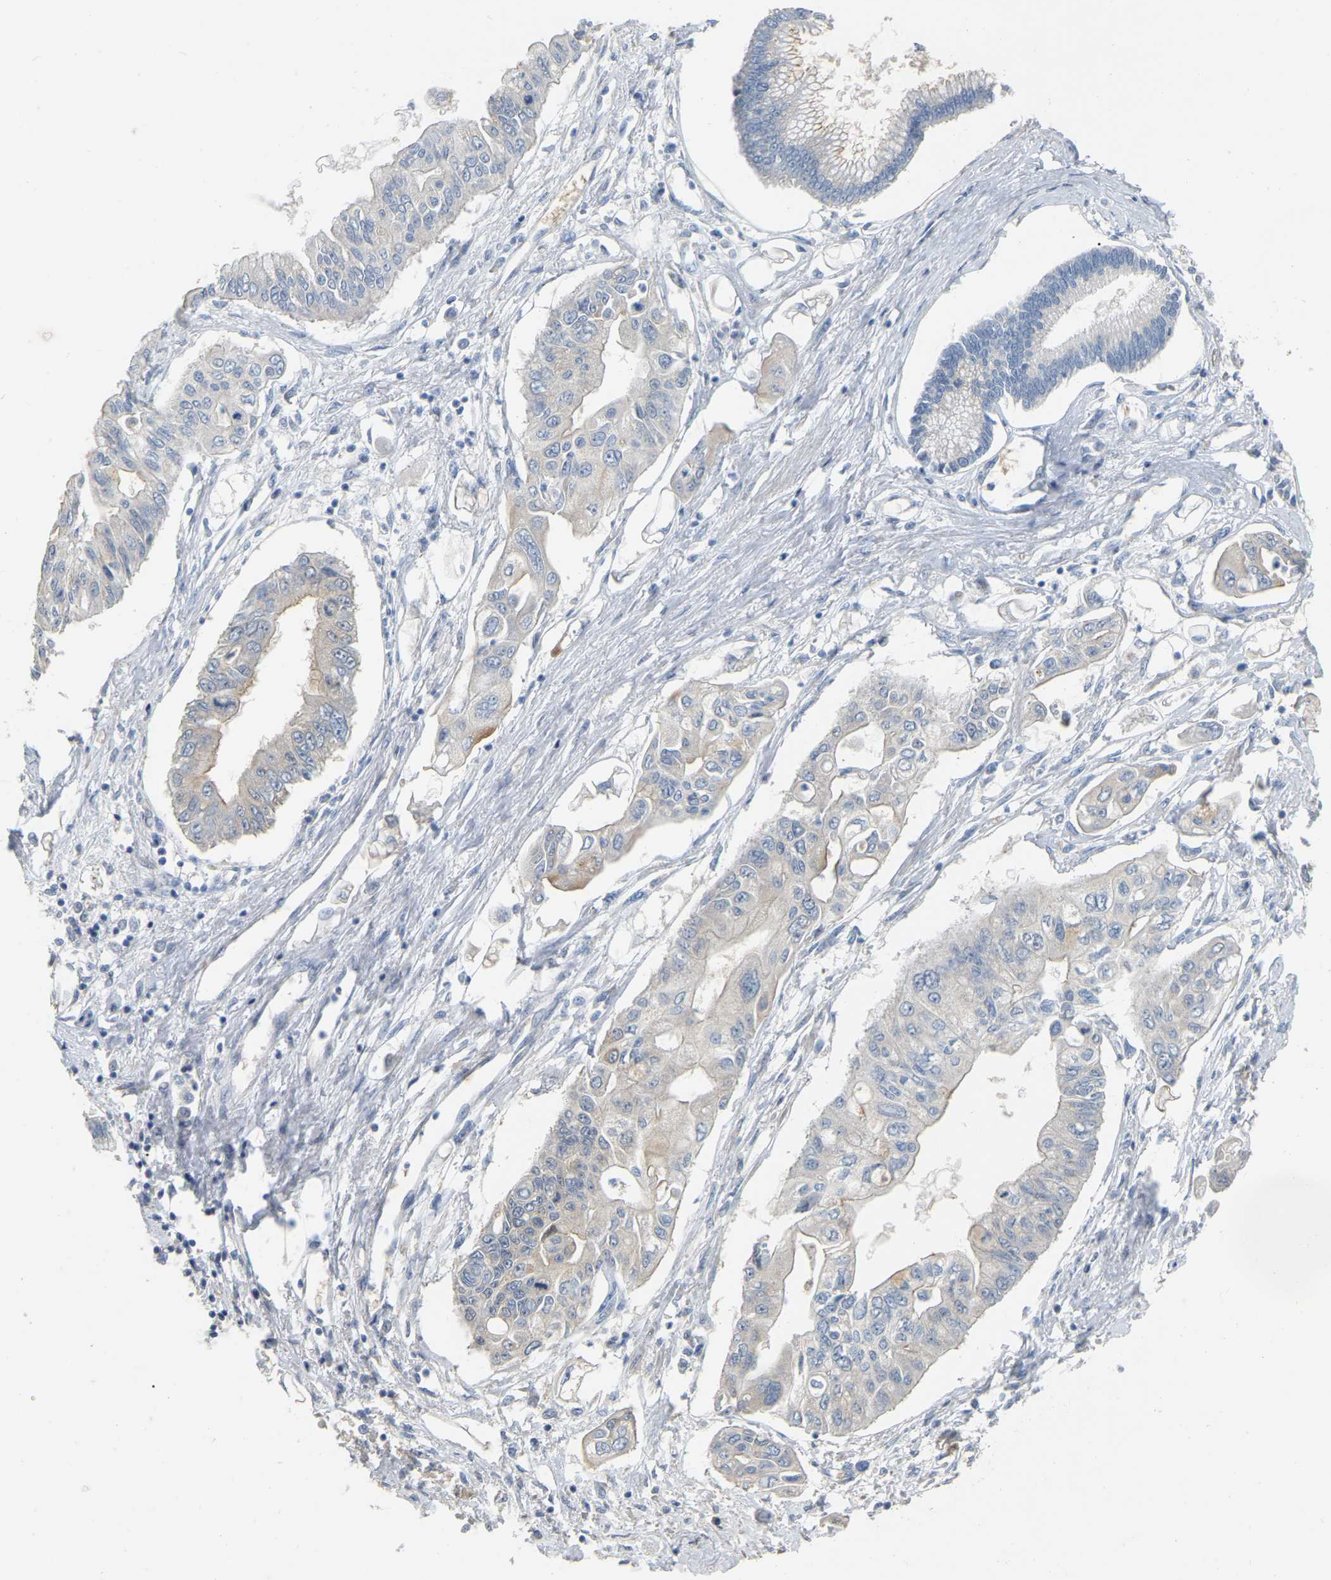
{"staining": {"intensity": "weak", "quantity": "<25%", "location": "cytoplasmic/membranous"}, "tissue": "pancreatic cancer", "cell_type": "Tumor cells", "image_type": "cancer", "snomed": [{"axis": "morphology", "description": "Adenocarcinoma, NOS"}, {"axis": "topography", "description": "Pancreas"}], "caption": "Immunohistochemical staining of human pancreatic cancer shows no significant expression in tumor cells. (DAB immunohistochemistry, high magnification).", "gene": "CFAP298", "patient": {"sex": "female", "age": 77}}